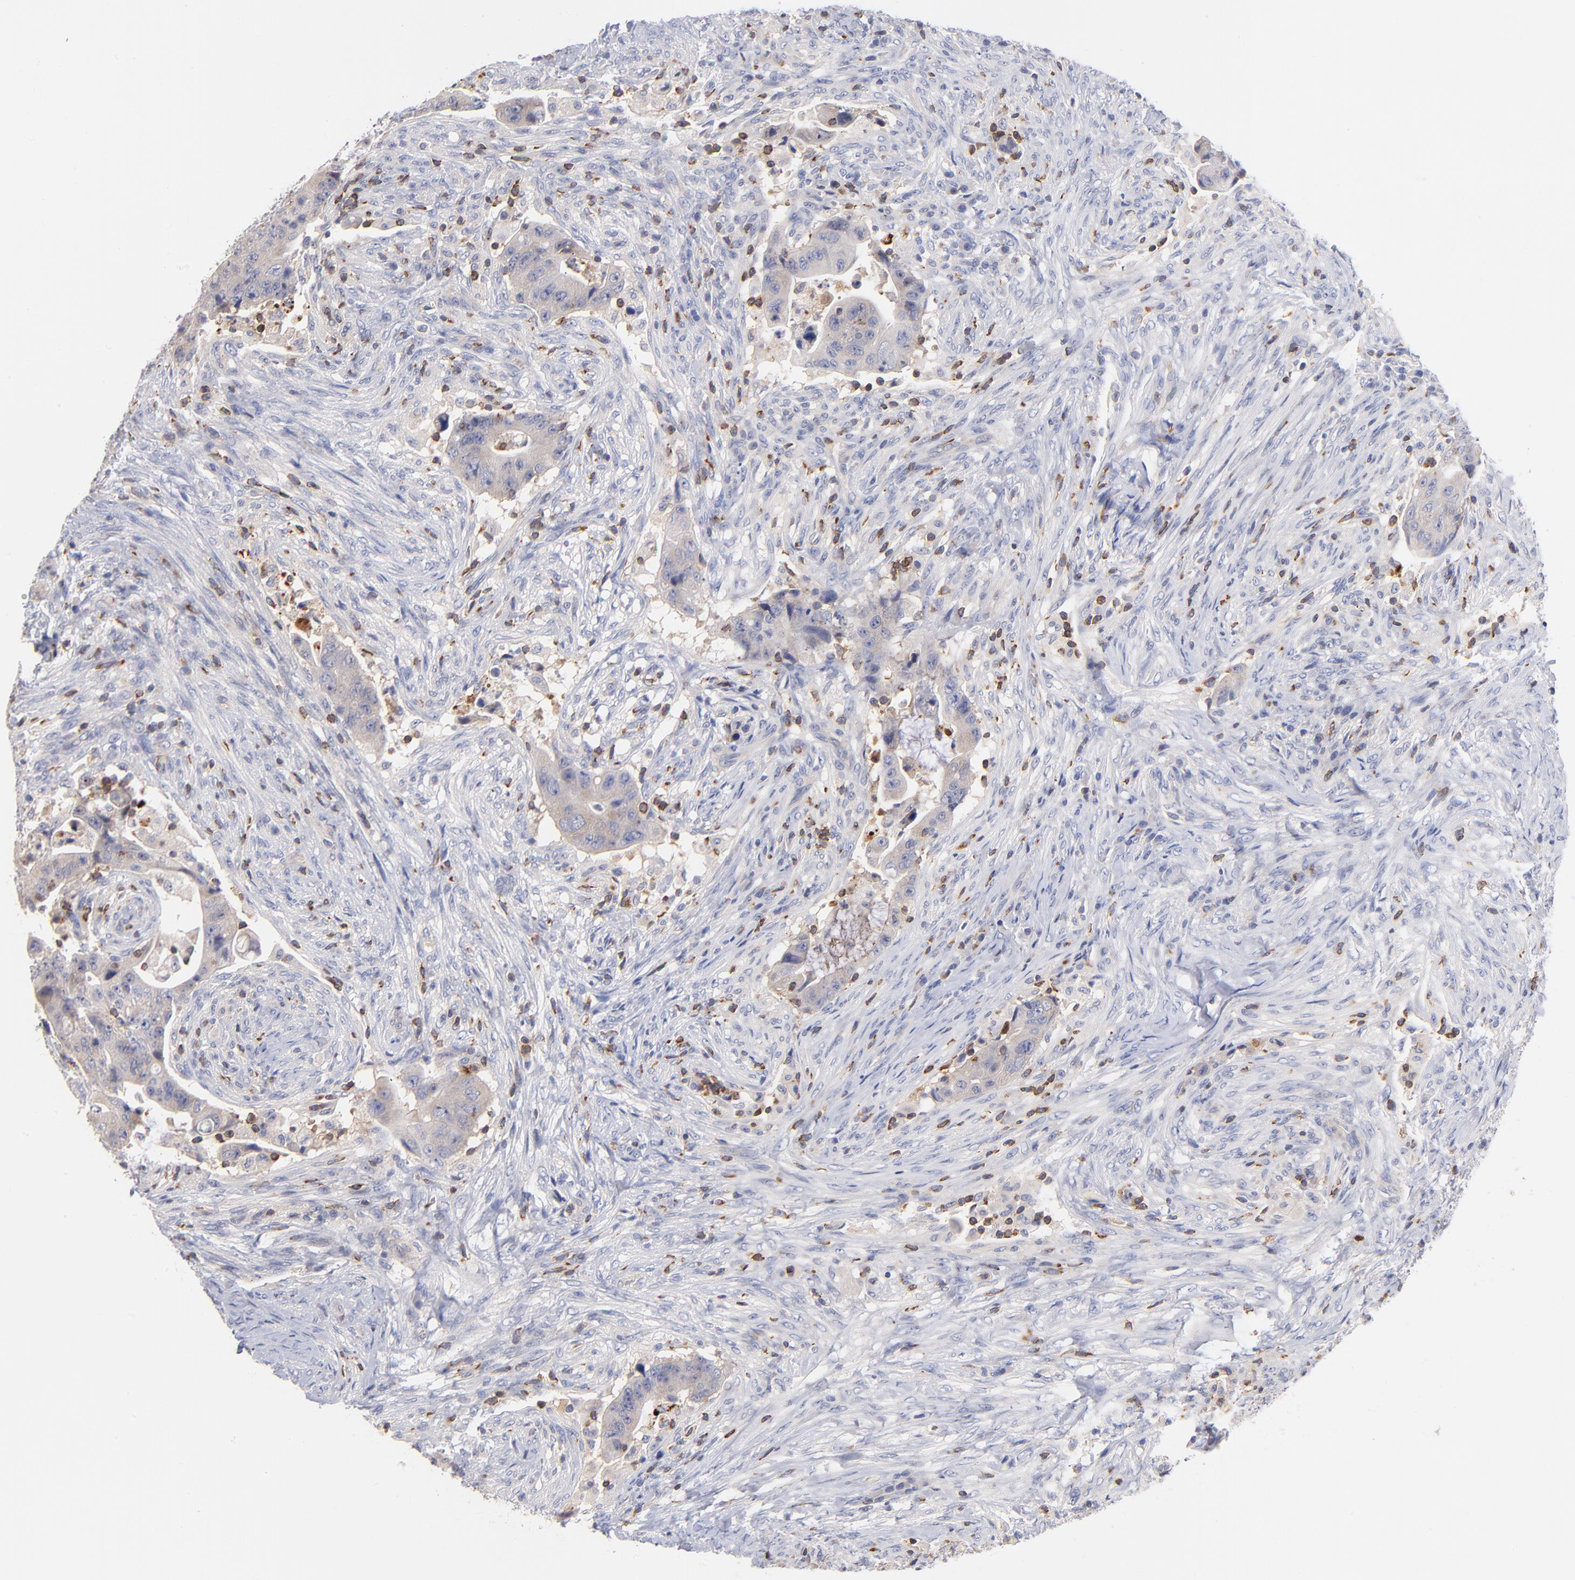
{"staining": {"intensity": "weak", "quantity": "<25%", "location": "cytoplasmic/membranous"}, "tissue": "colorectal cancer", "cell_type": "Tumor cells", "image_type": "cancer", "snomed": [{"axis": "morphology", "description": "Adenocarcinoma, NOS"}, {"axis": "topography", "description": "Rectum"}], "caption": "This is an IHC photomicrograph of human adenocarcinoma (colorectal). There is no positivity in tumor cells.", "gene": "KREMEN2", "patient": {"sex": "female", "age": 71}}